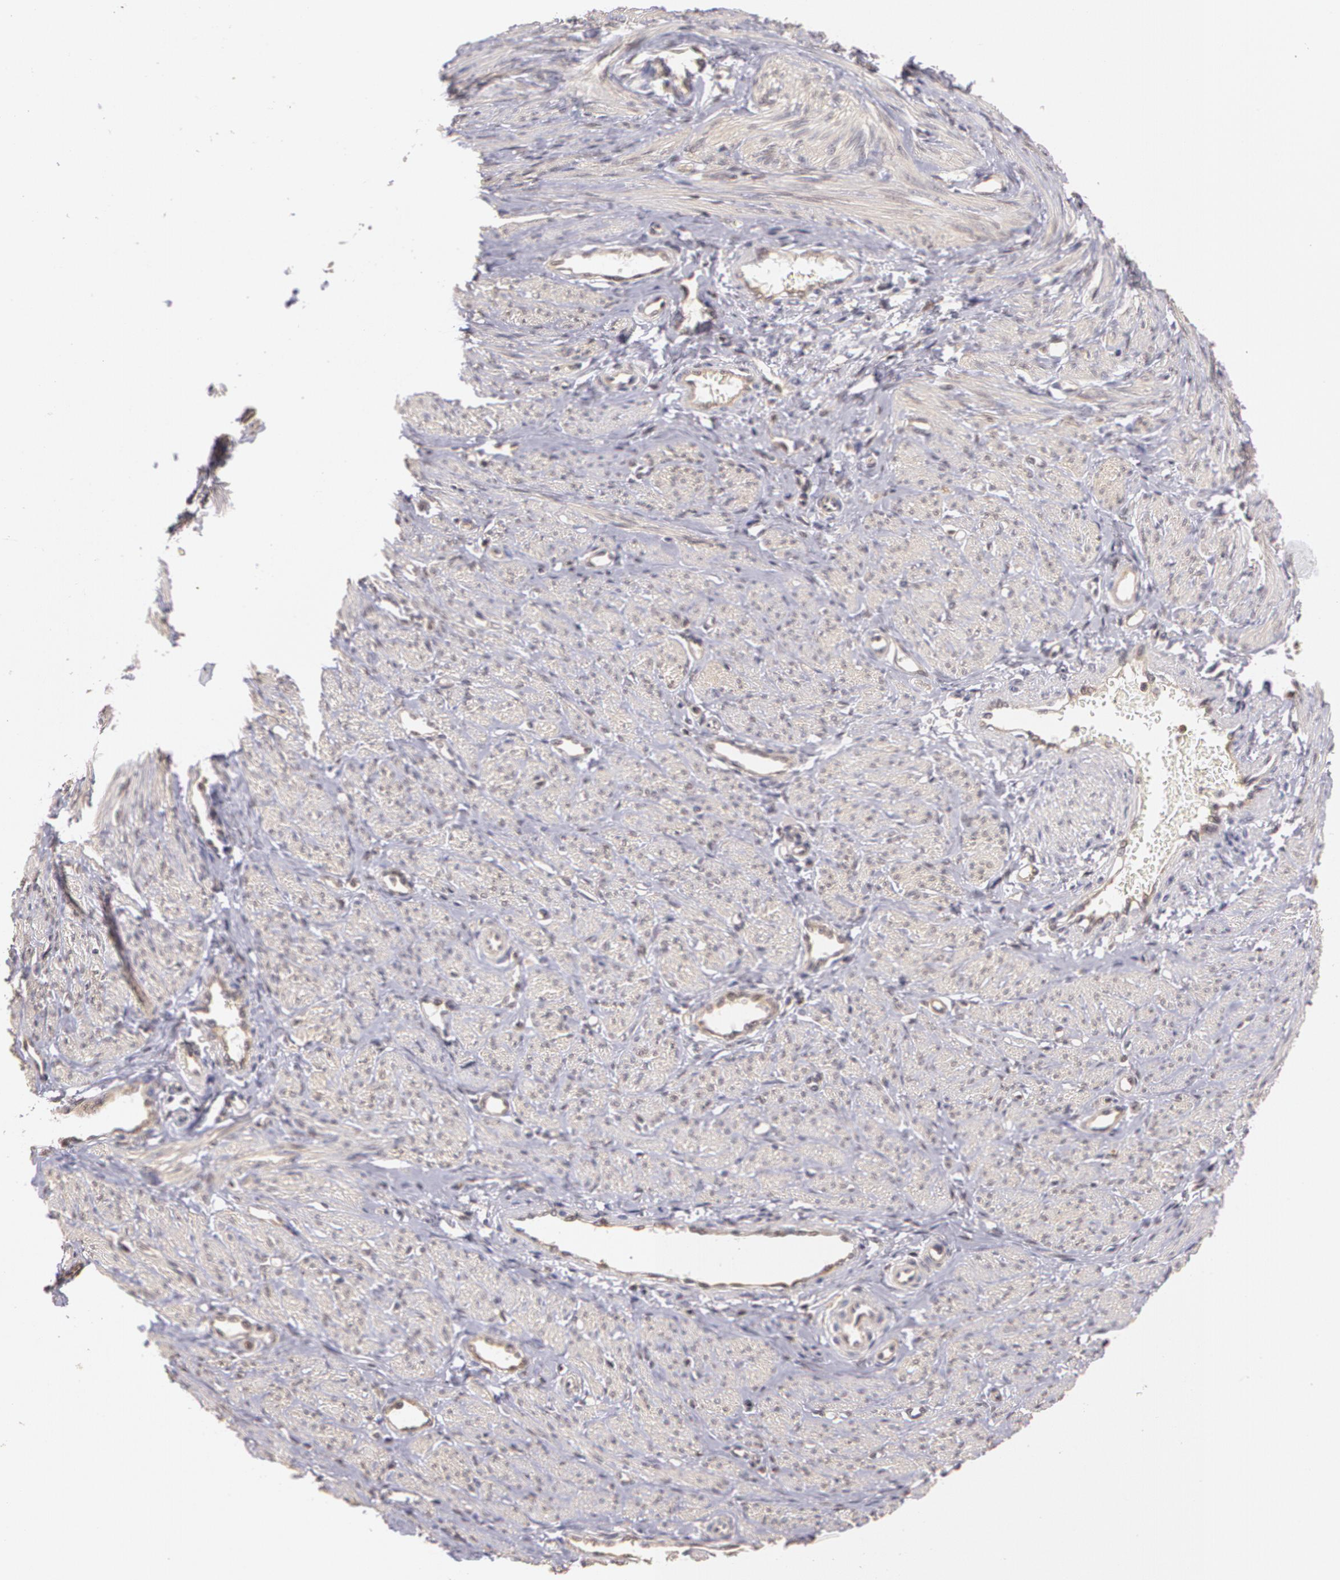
{"staining": {"intensity": "negative", "quantity": "none", "location": "none"}, "tissue": "smooth muscle", "cell_type": "Smooth muscle cells", "image_type": "normal", "snomed": [{"axis": "morphology", "description": "Normal tissue, NOS"}, {"axis": "topography", "description": "Smooth muscle"}, {"axis": "topography", "description": "Uterus"}], "caption": "Immunohistochemical staining of benign human smooth muscle exhibits no significant staining in smooth muscle cells. The staining was performed using DAB (3,3'-diaminobenzidine) to visualize the protein expression in brown, while the nuclei were stained in blue with hematoxylin (Magnification: 20x).", "gene": "AHSA1", "patient": {"sex": "female", "age": 39}}